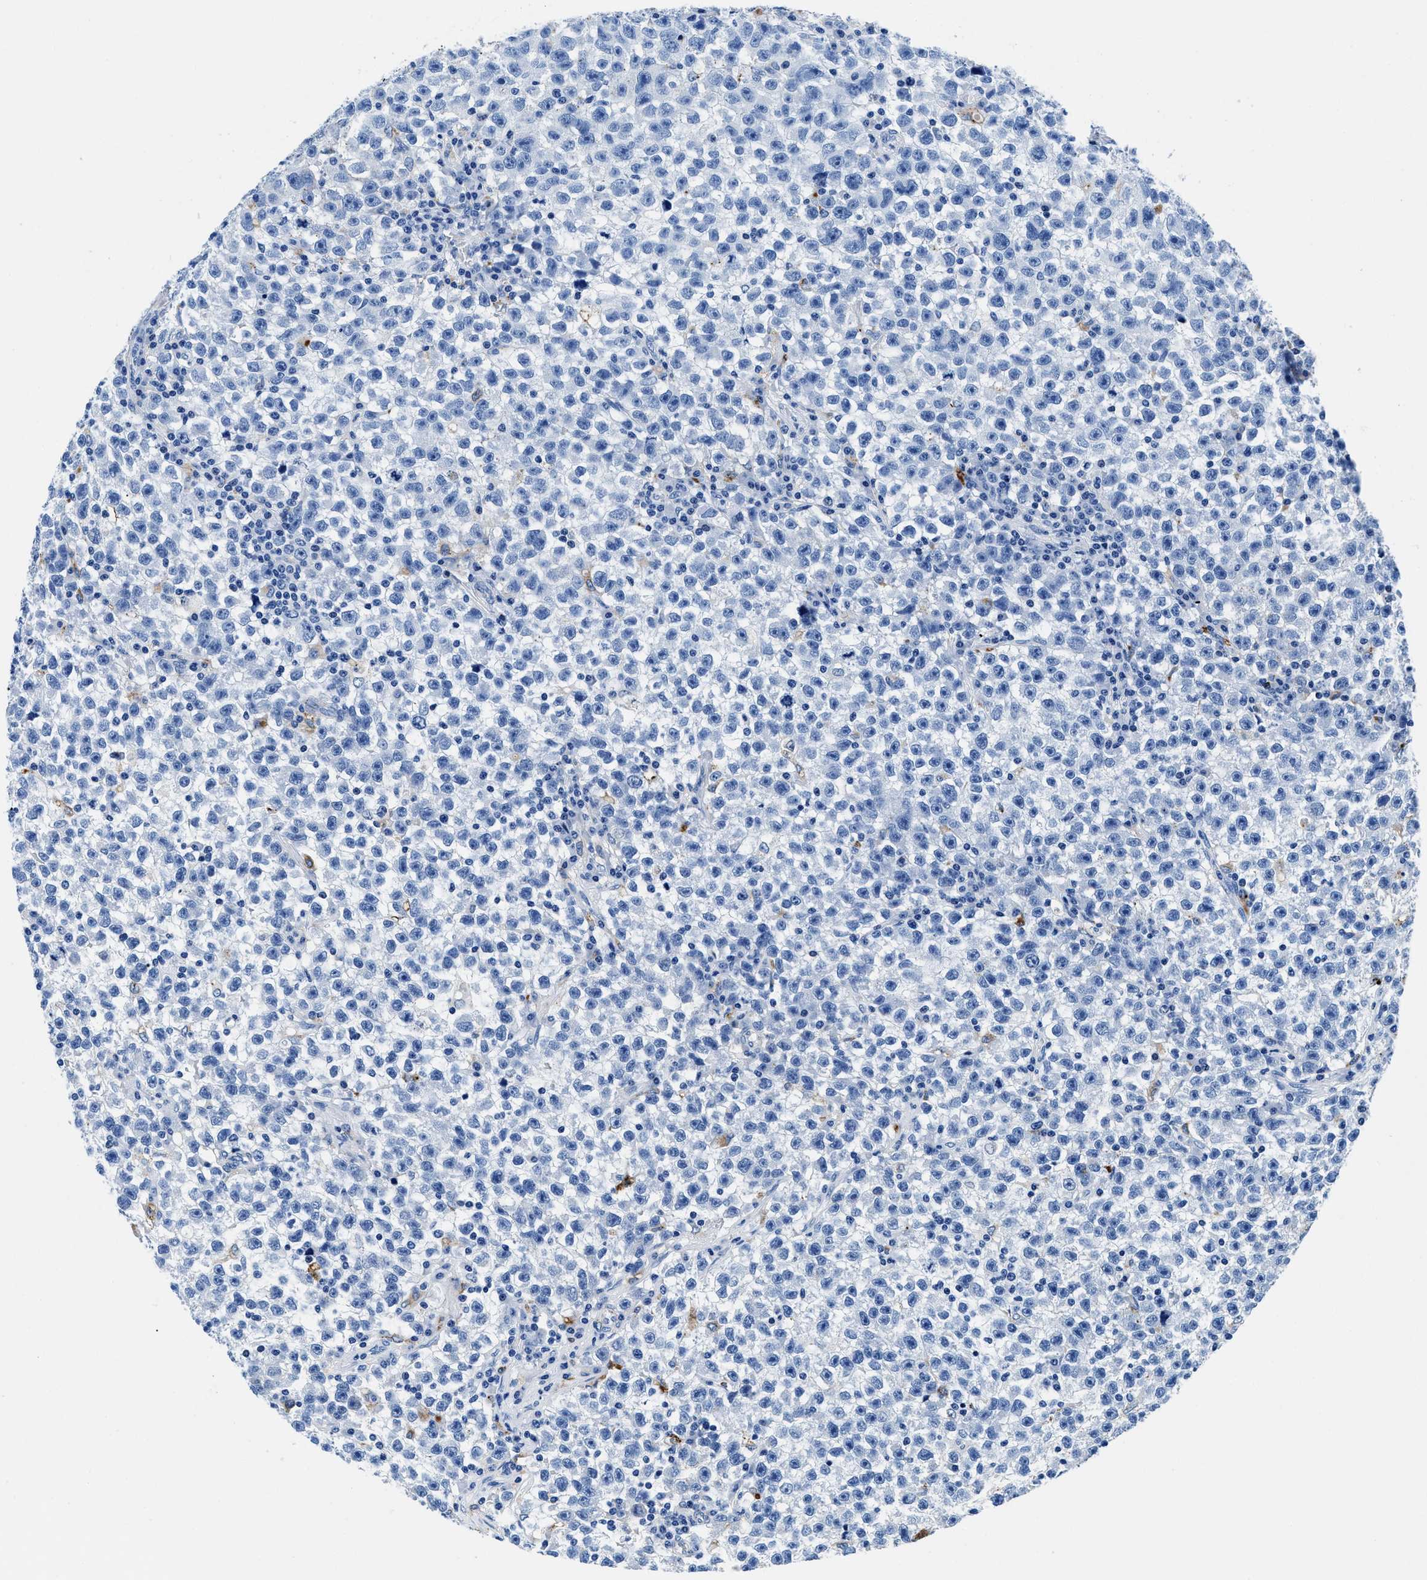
{"staining": {"intensity": "negative", "quantity": "none", "location": "none"}, "tissue": "testis cancer", "cell_type": "Tumor cells", "image_type": "cancer", "snomed": [{"axis": "morphology", "description": "Seminoma, NOS"}, {"axis": "topography", "description": "Testis"}], "caption": "Immunohistochemical staining of human testis cancer (seminoma) demonstrates no significant positivity in tumor cells.", "gene": "OR14K1", "patient": {"sex": "male", "age": 22}}